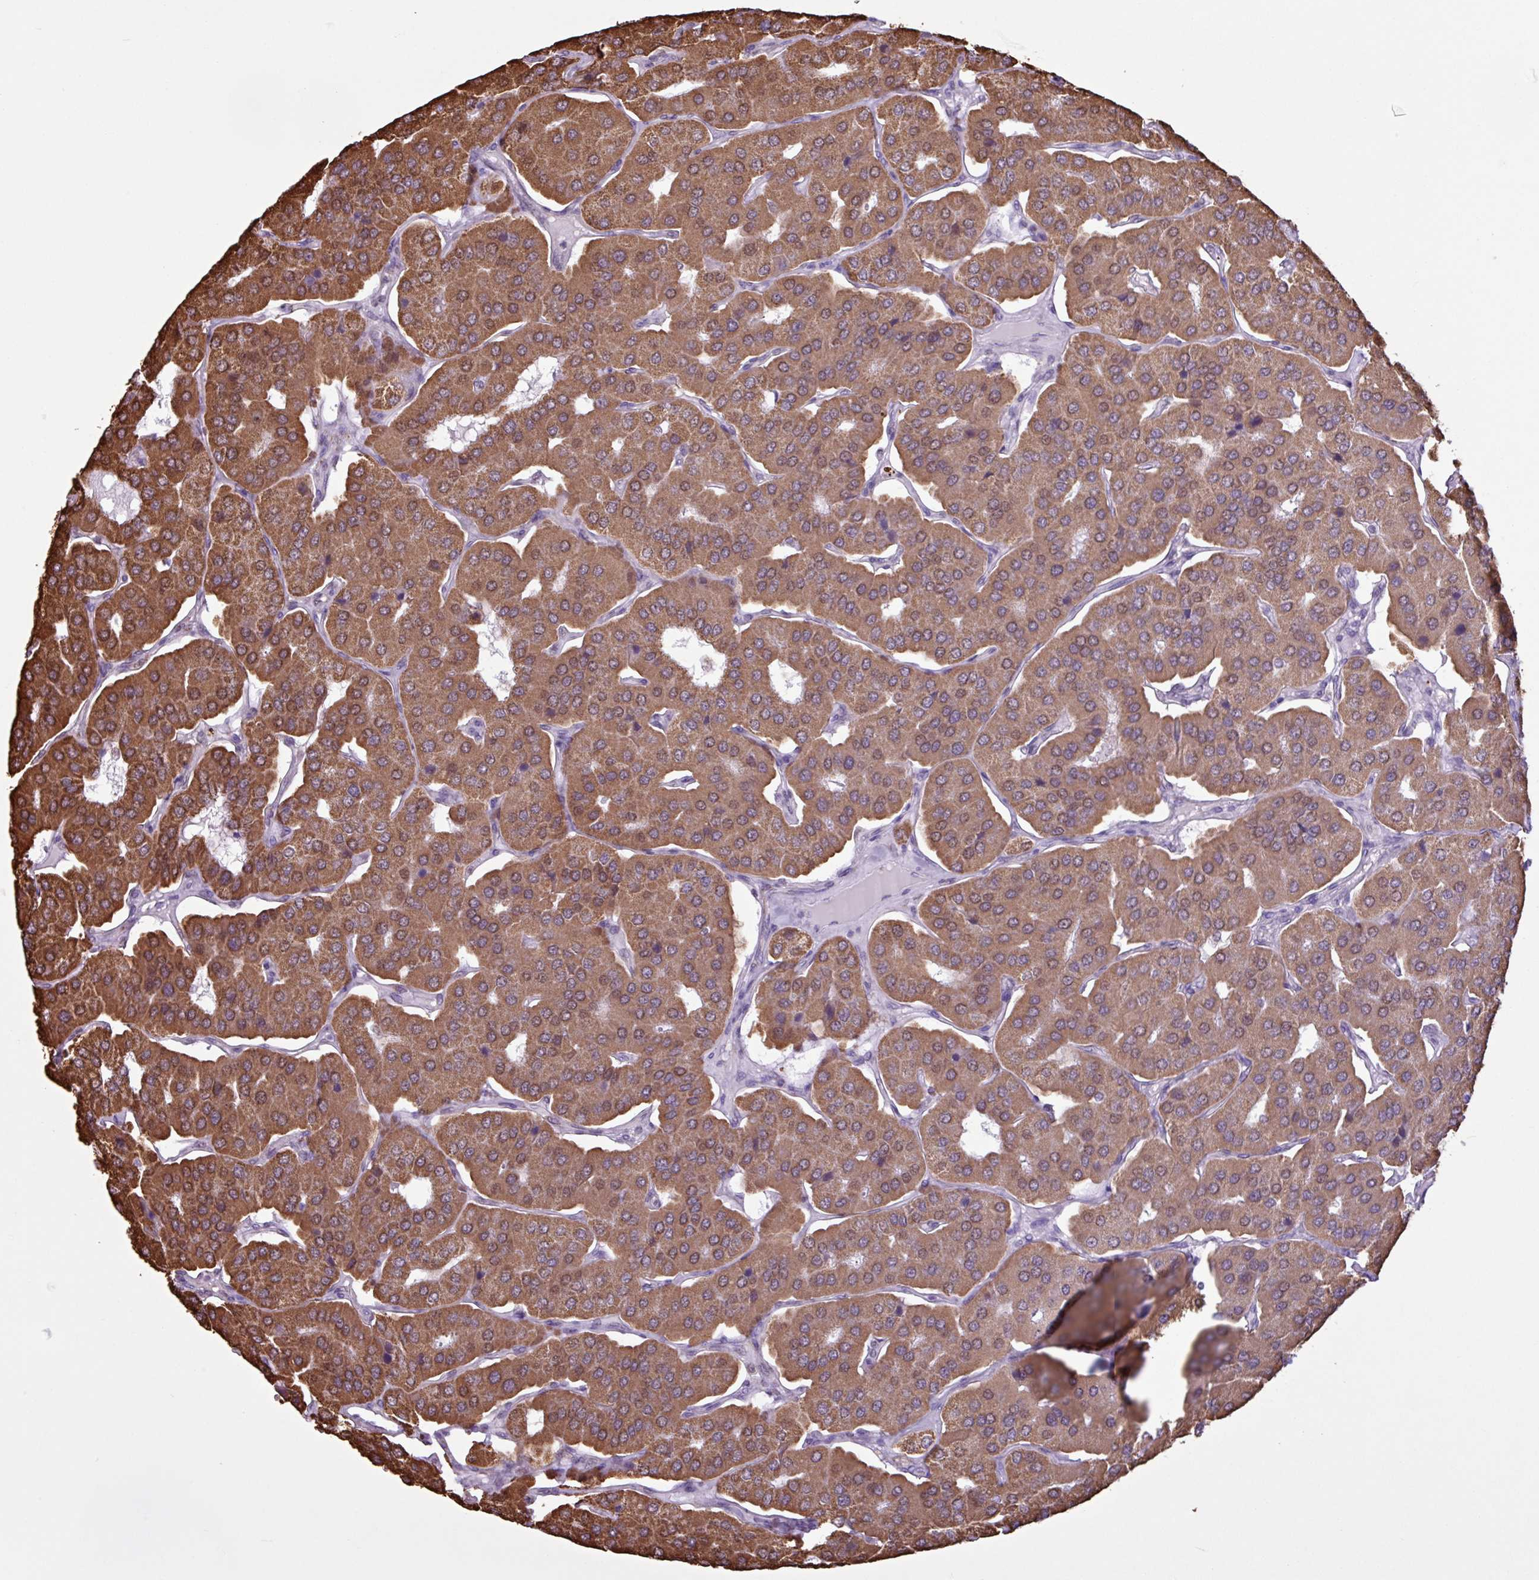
{"staining": {"intensity": "strong", "quantity": ">75%", "location": "cytoplasmic/membranous"}, "tissue": "parathyroid gland", "cell_type": "Glandular cells", "image_type": "normal", "snomed": [{"axis": "morphology", "description": "Normal tissue, NOS"}, {"axis": "morphology", "description": "Adenoma, NOS"}, {"axis": "topography", "description": "Parathyroid gland"}], "caption": "Protein staining reveals strong cytoplasmic/membranous staining in about >75% of glandular cells in unremarkable parathyroid gland.", "gene": "ALG8", "patient": {"sex": "female", "age": 86}}